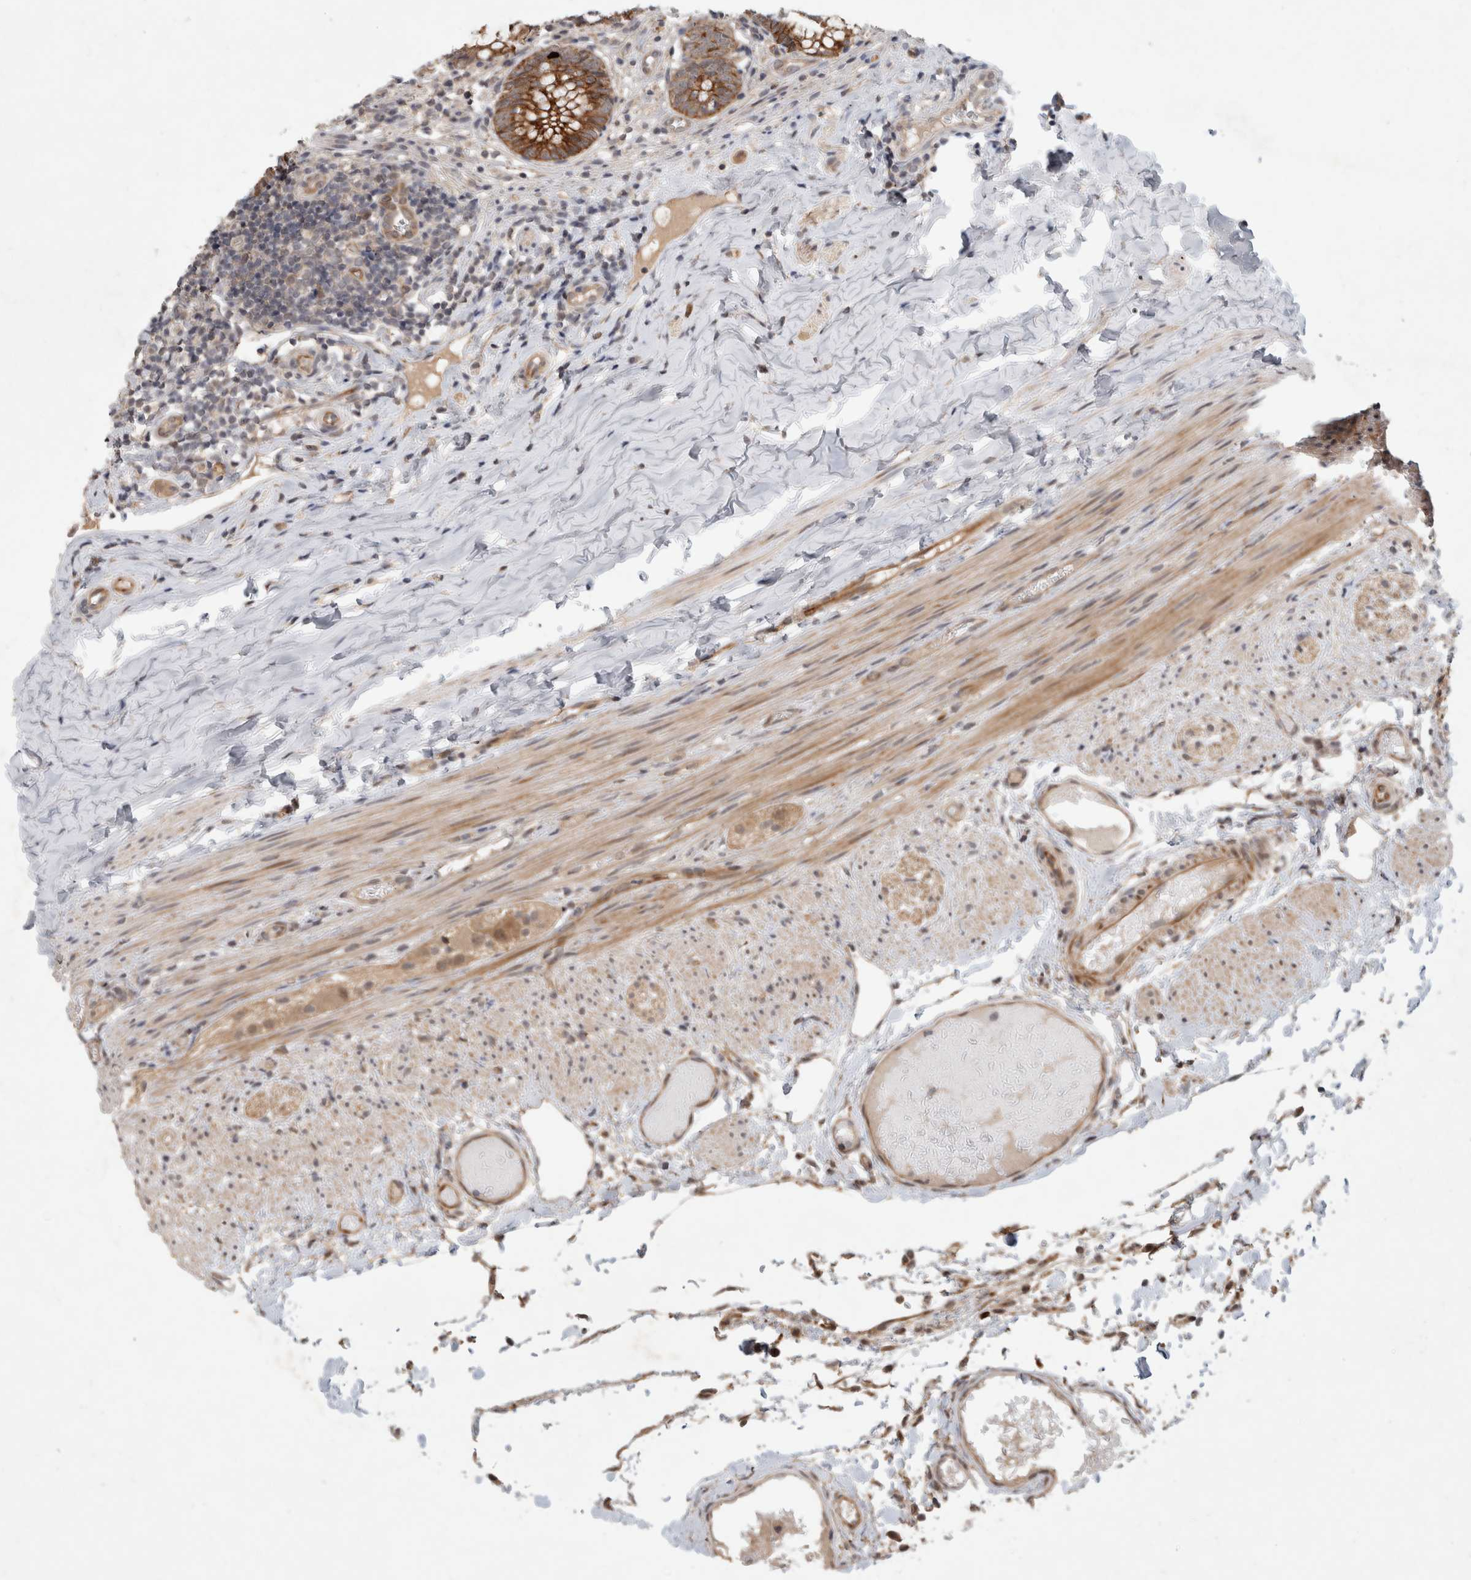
{"staining": {"intensity": "moderate", "quantity": ">75%", "location": "cytoplasmic/membranous"}, "tissue": "appendix", "cell_type": "Glandular cells", "image_type": "normal", "snomed": [{"axis": "morphology", "description": "Normal tissue, NOS"}, {"axis": "topography", "description": "Appendix"}], "caption": "Immunohistochemistry (IHC) image of unremarkable appendix: human appendix stained using IHC shows medium levels of moderate protein expression localized specifically in the cytoplasmic/membranous of glandular cells, appearing as a cytoplasmic/membranous brown color.", "gene": "CRISPLD1", "patient": {"sex": "male", "age": 8}}